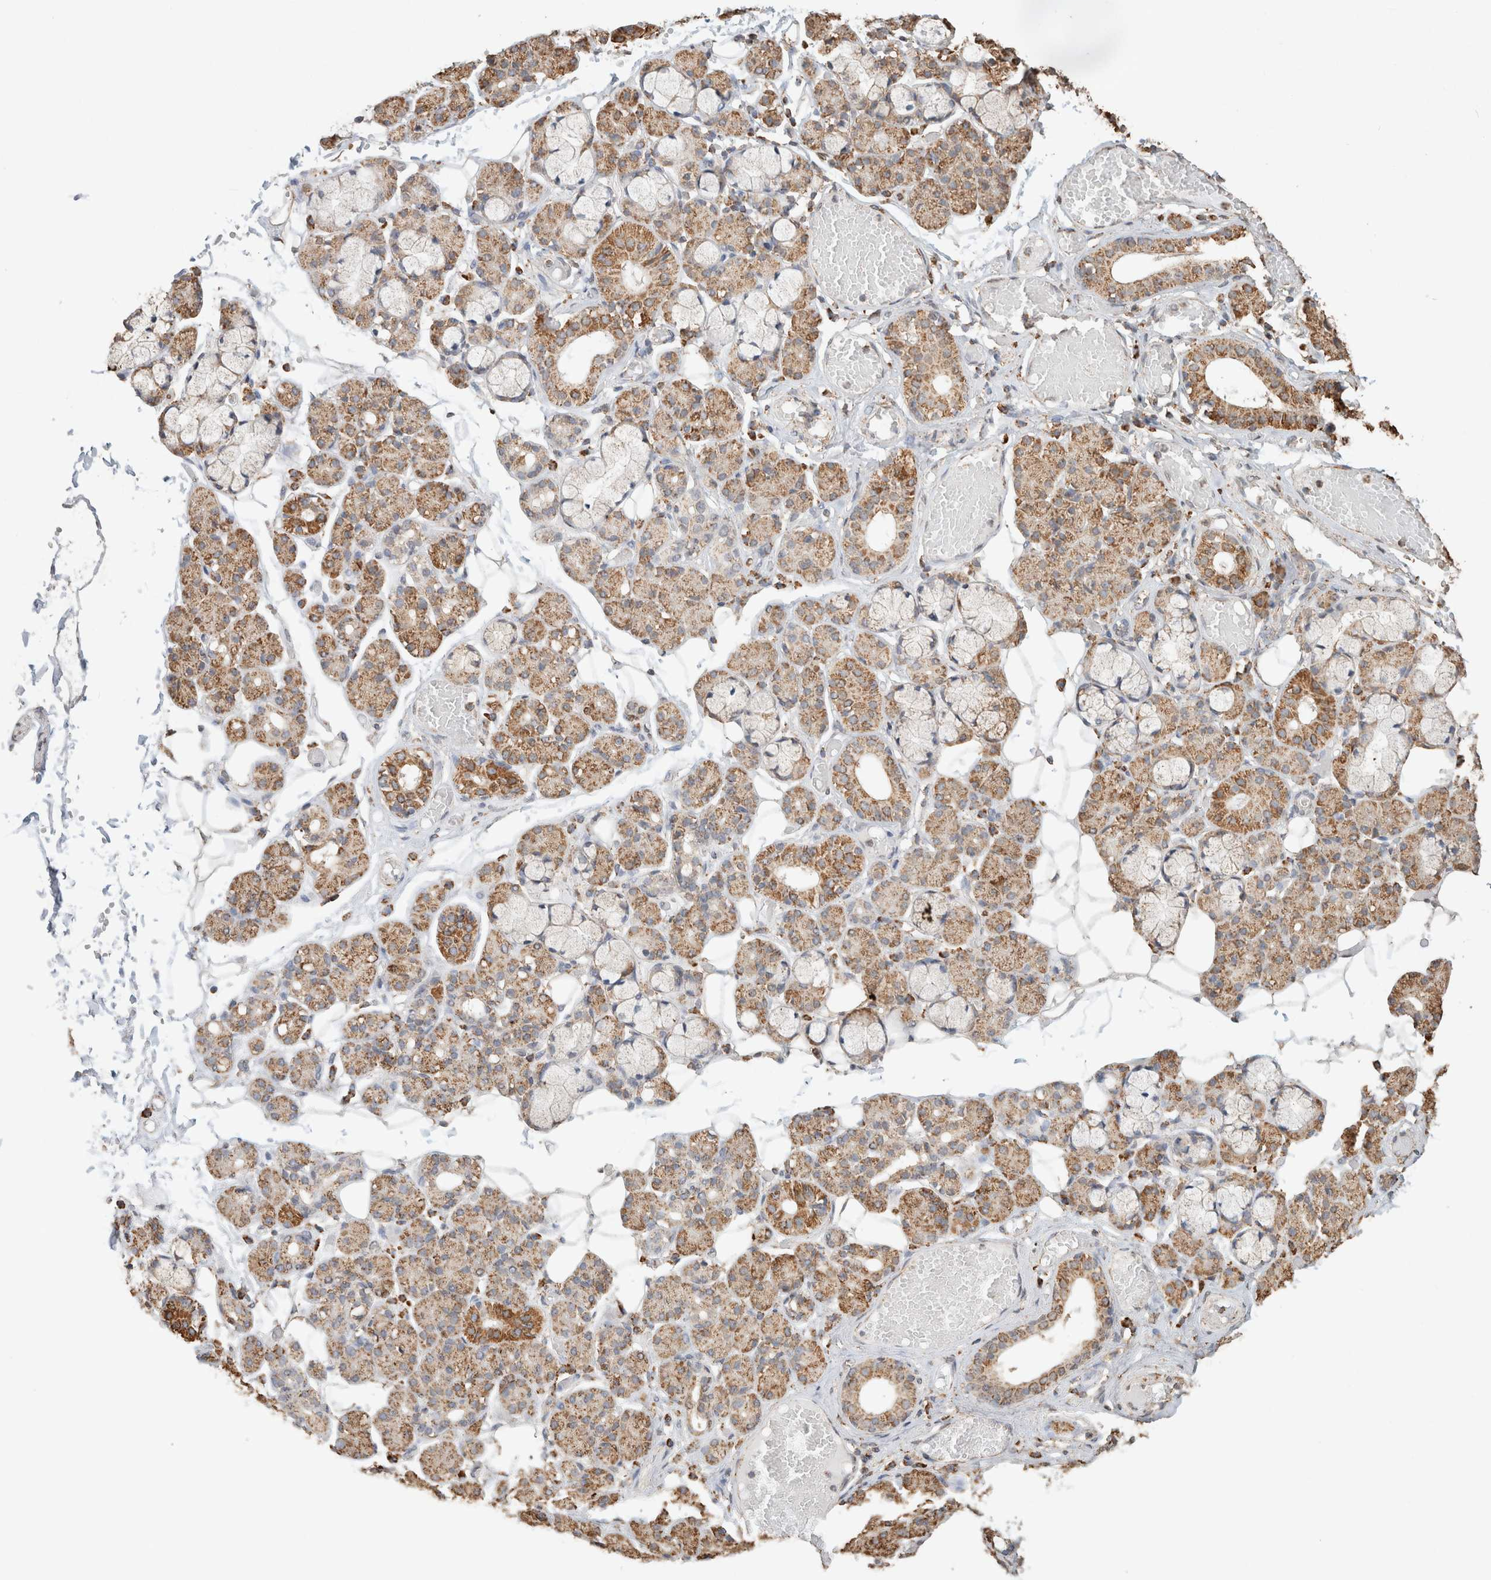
{"staining": {"intensity": "moderate", "quantity": ">75%", "location": "cytoplasmic/membranous"}, "tissue": "salivary gland", "cell_type": "Glandular cells", "image_type": "normal", "snomed": [{"axis": "morphology", "description": "Normal tissue, NOS"}, {"axis": "topography", "description": "Salivary gland"}], "caption": "The photomicrograph exhibits a brown stain indicating the presence of a protein in the cytoplasmic/membranous of glandular cells in salivary gland. The staining was performed using DAB (3,3'-diaminobenzidine) to visualize the protein expression in brown, while the nuclei were stained in blue with hematoxylin (Magnification: 20x).", "gene": "SDC2", "patient": {"sex": "male", "age": 63}}